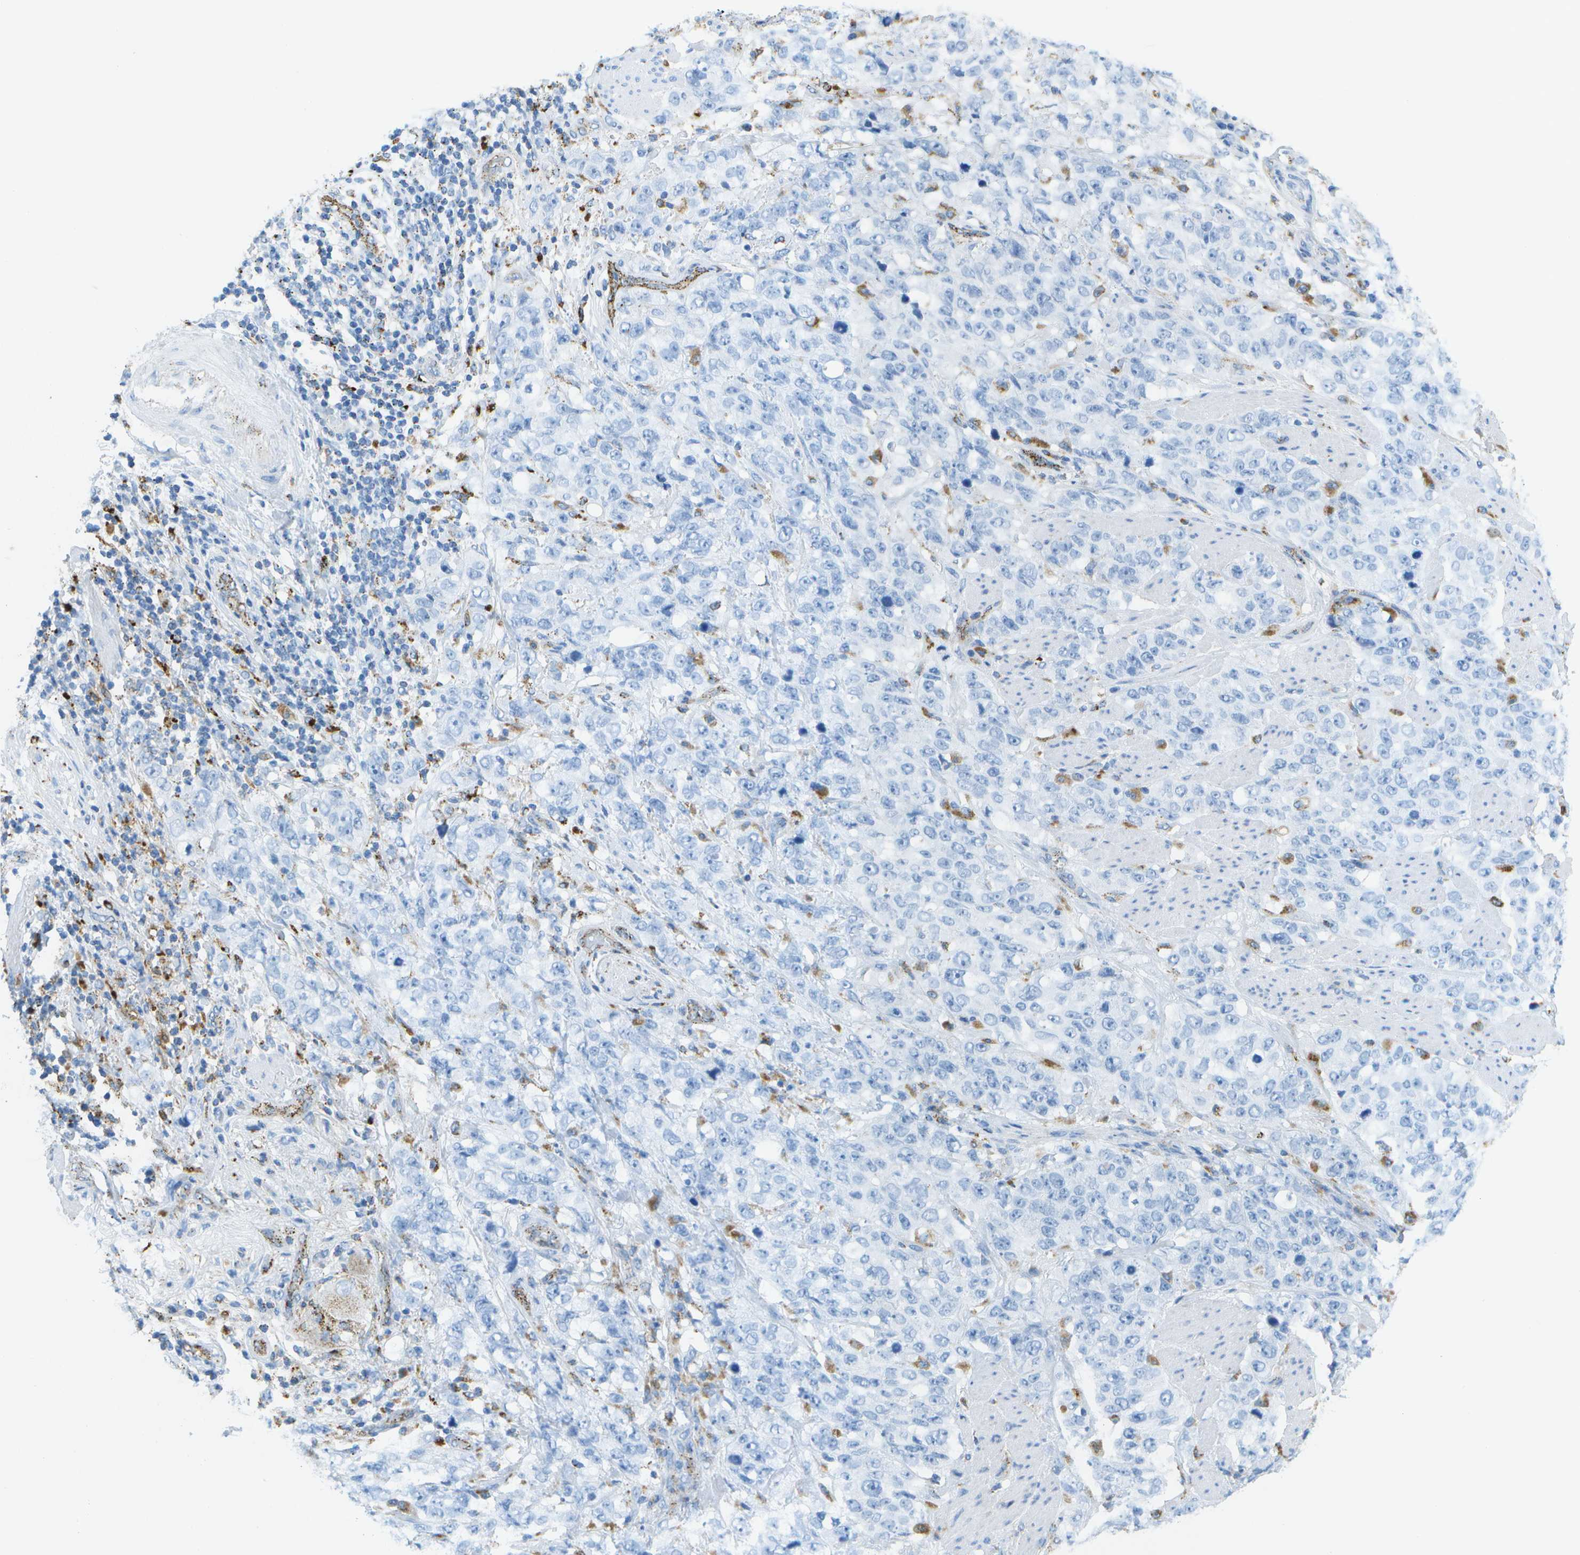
{"staining": {"intensity": "negative", "quantity": "none", "location": "none"}, "tissue": "stomach cancer", "cell_type": "Tumor cells", "image_type": "cancer", "snomed": [{"axis": "morphology", "description": "Adenocarcinoma, NOS"}, {"axis": "topography", "description": "Stomach"}], "caption": "Immunohistochemical staining of stomach cancer (adenocarcinoma) displays no significant staining in tumor cells.", "gene": "PRCP", "patient": {"sex": "male", "age": 48}}